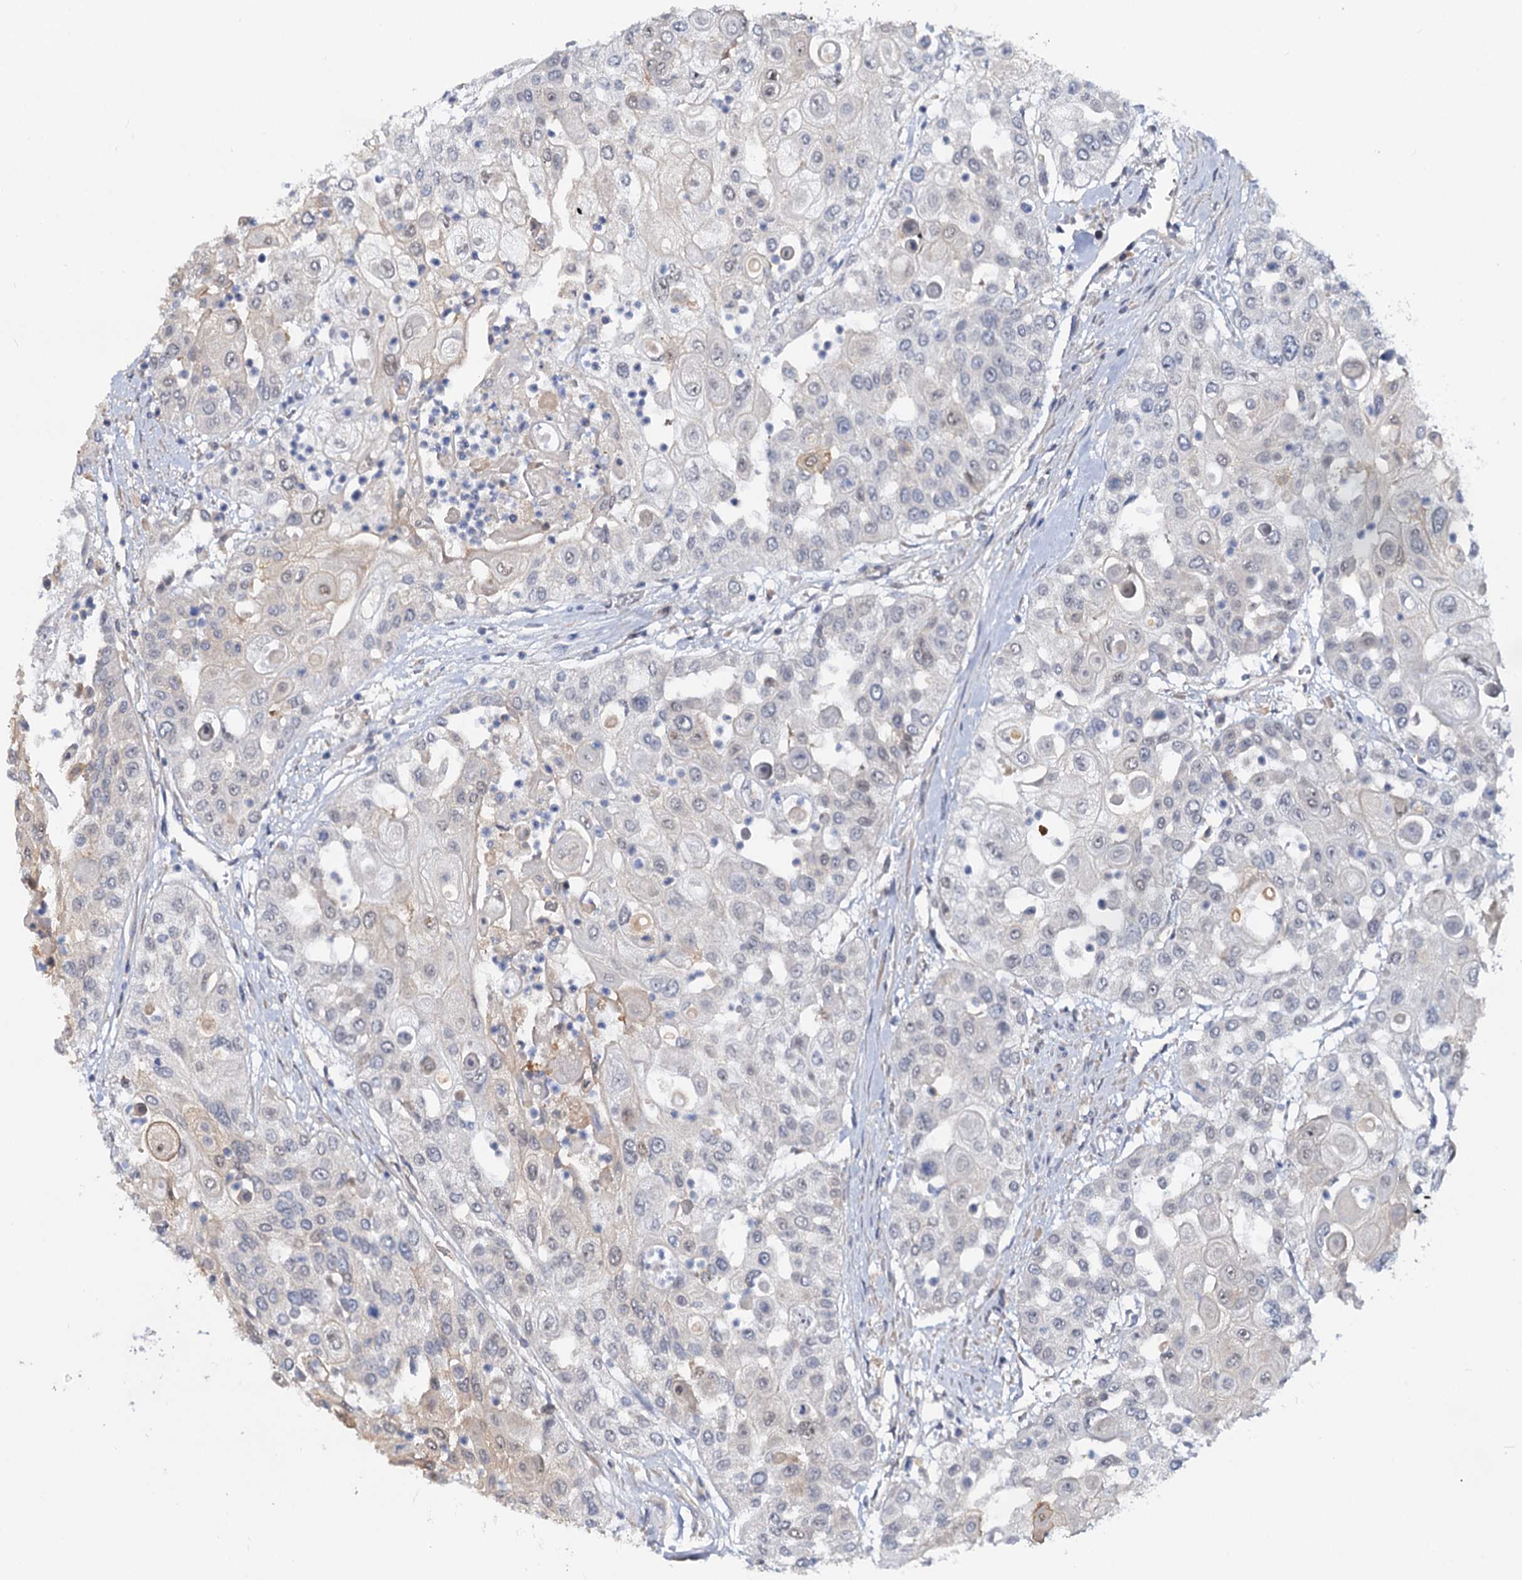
{"staining": {"intensity": "negative", "quantity": "none", "location": "none"}, "tissue": "urothelial cancer", "cell_type": "Tumor cells", "image_type": "cancer", "snomed": [{"axis": "morphology", "description": "Urothelial carcinoma, High grade"}, {"axis": "topography", "description": "Urinary bladder"}], "caption": "Tumor cells are negative for protein expression in human urothelial carcinoma (high-grade).", "gene": "SNX15", "patient": {"sex": "female", "age": 79}}